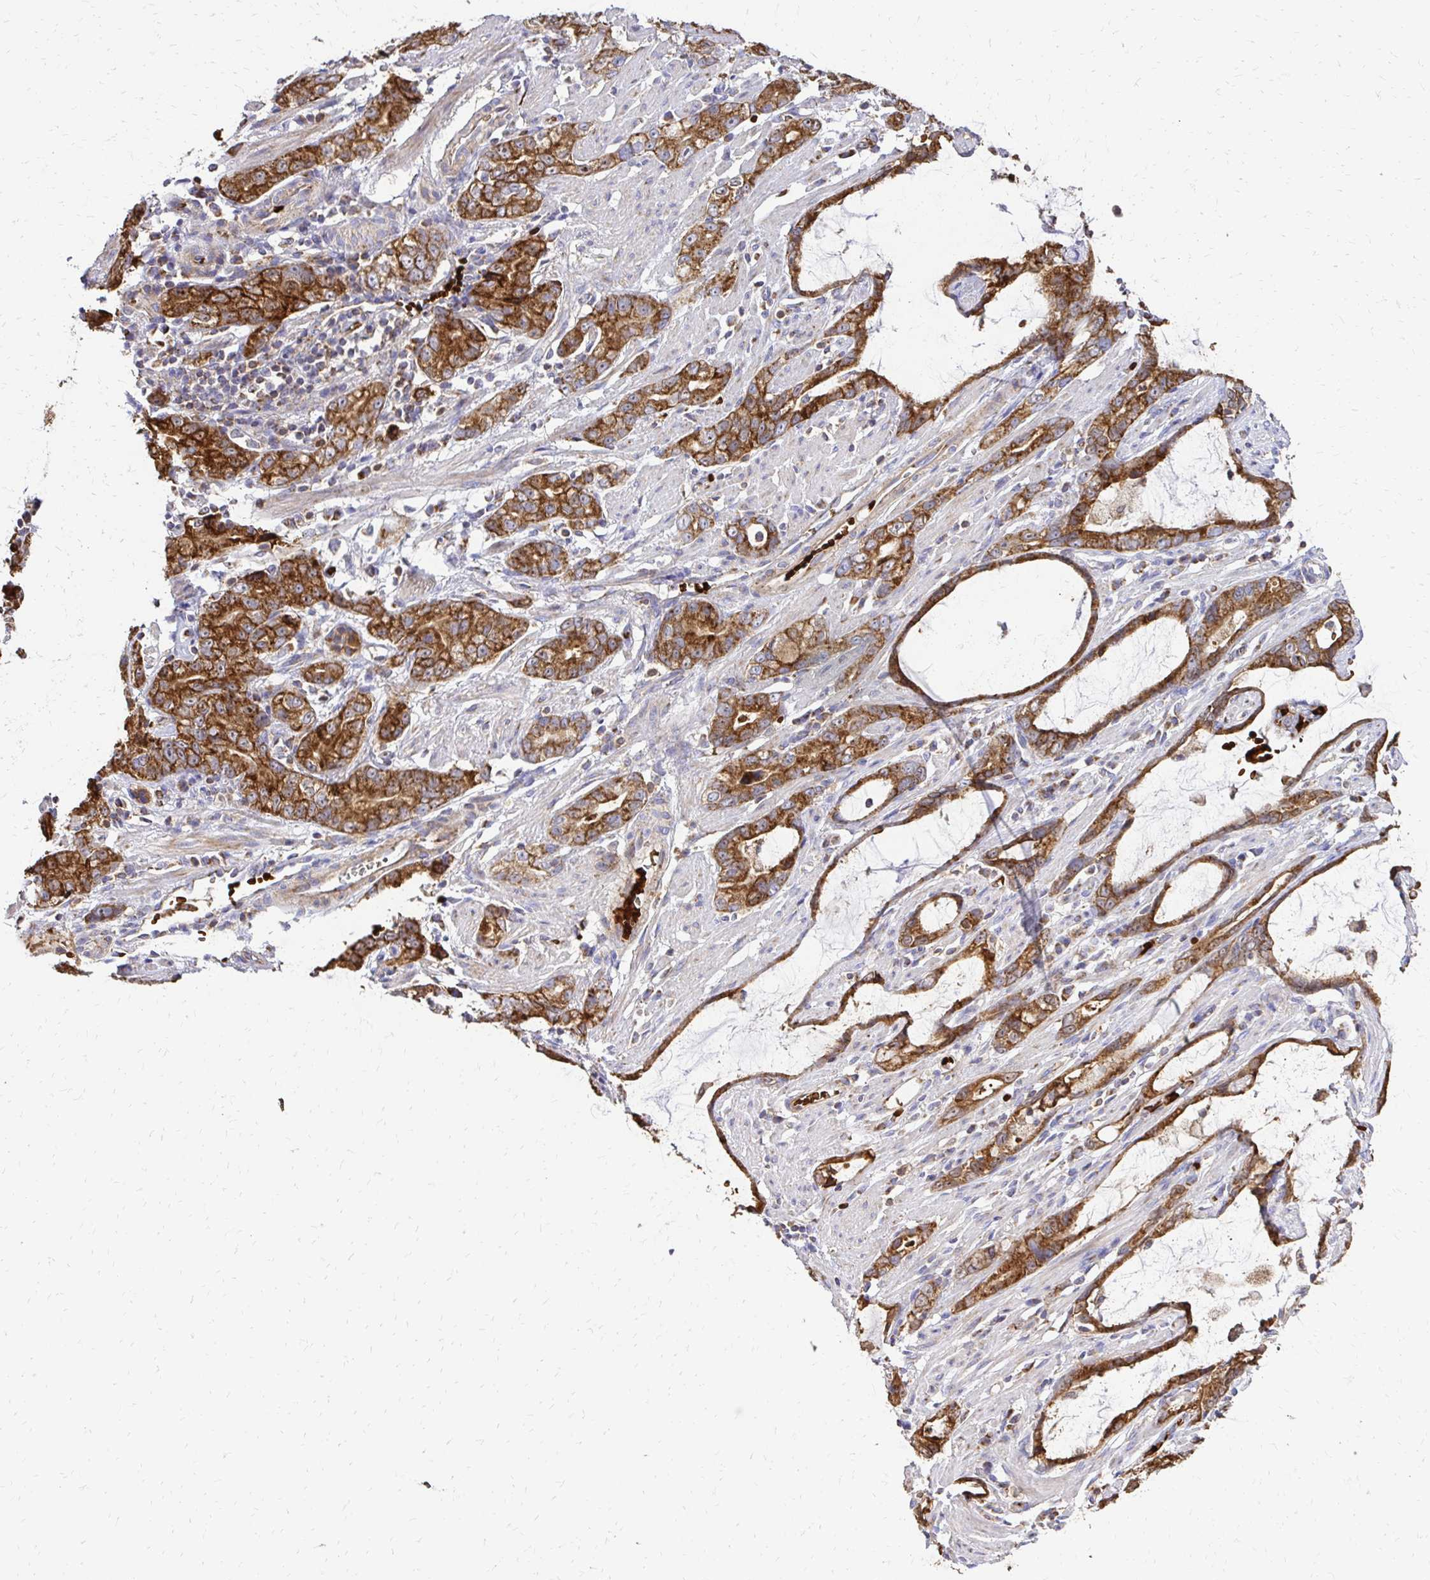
{"staining": {"intensity": "moderate", "quantity": ">75%", "location": "cytoplasmic/membranous"}, "tissue": "stomach cancer", "cell_type": "Tumor cells", "image_type": "cancer", "snomed": [{"axis": "morphology", "description": "Adenocarcinoma, NOS"}, {"axis": "topography", "description": "Stomach"}], "caption": "Stomach adenocarcinoma stained with a protein marker reveals moderate staining in tumor cells.", "gene": "MRPL13", "patient": {"sex": "male", "age": 55}}